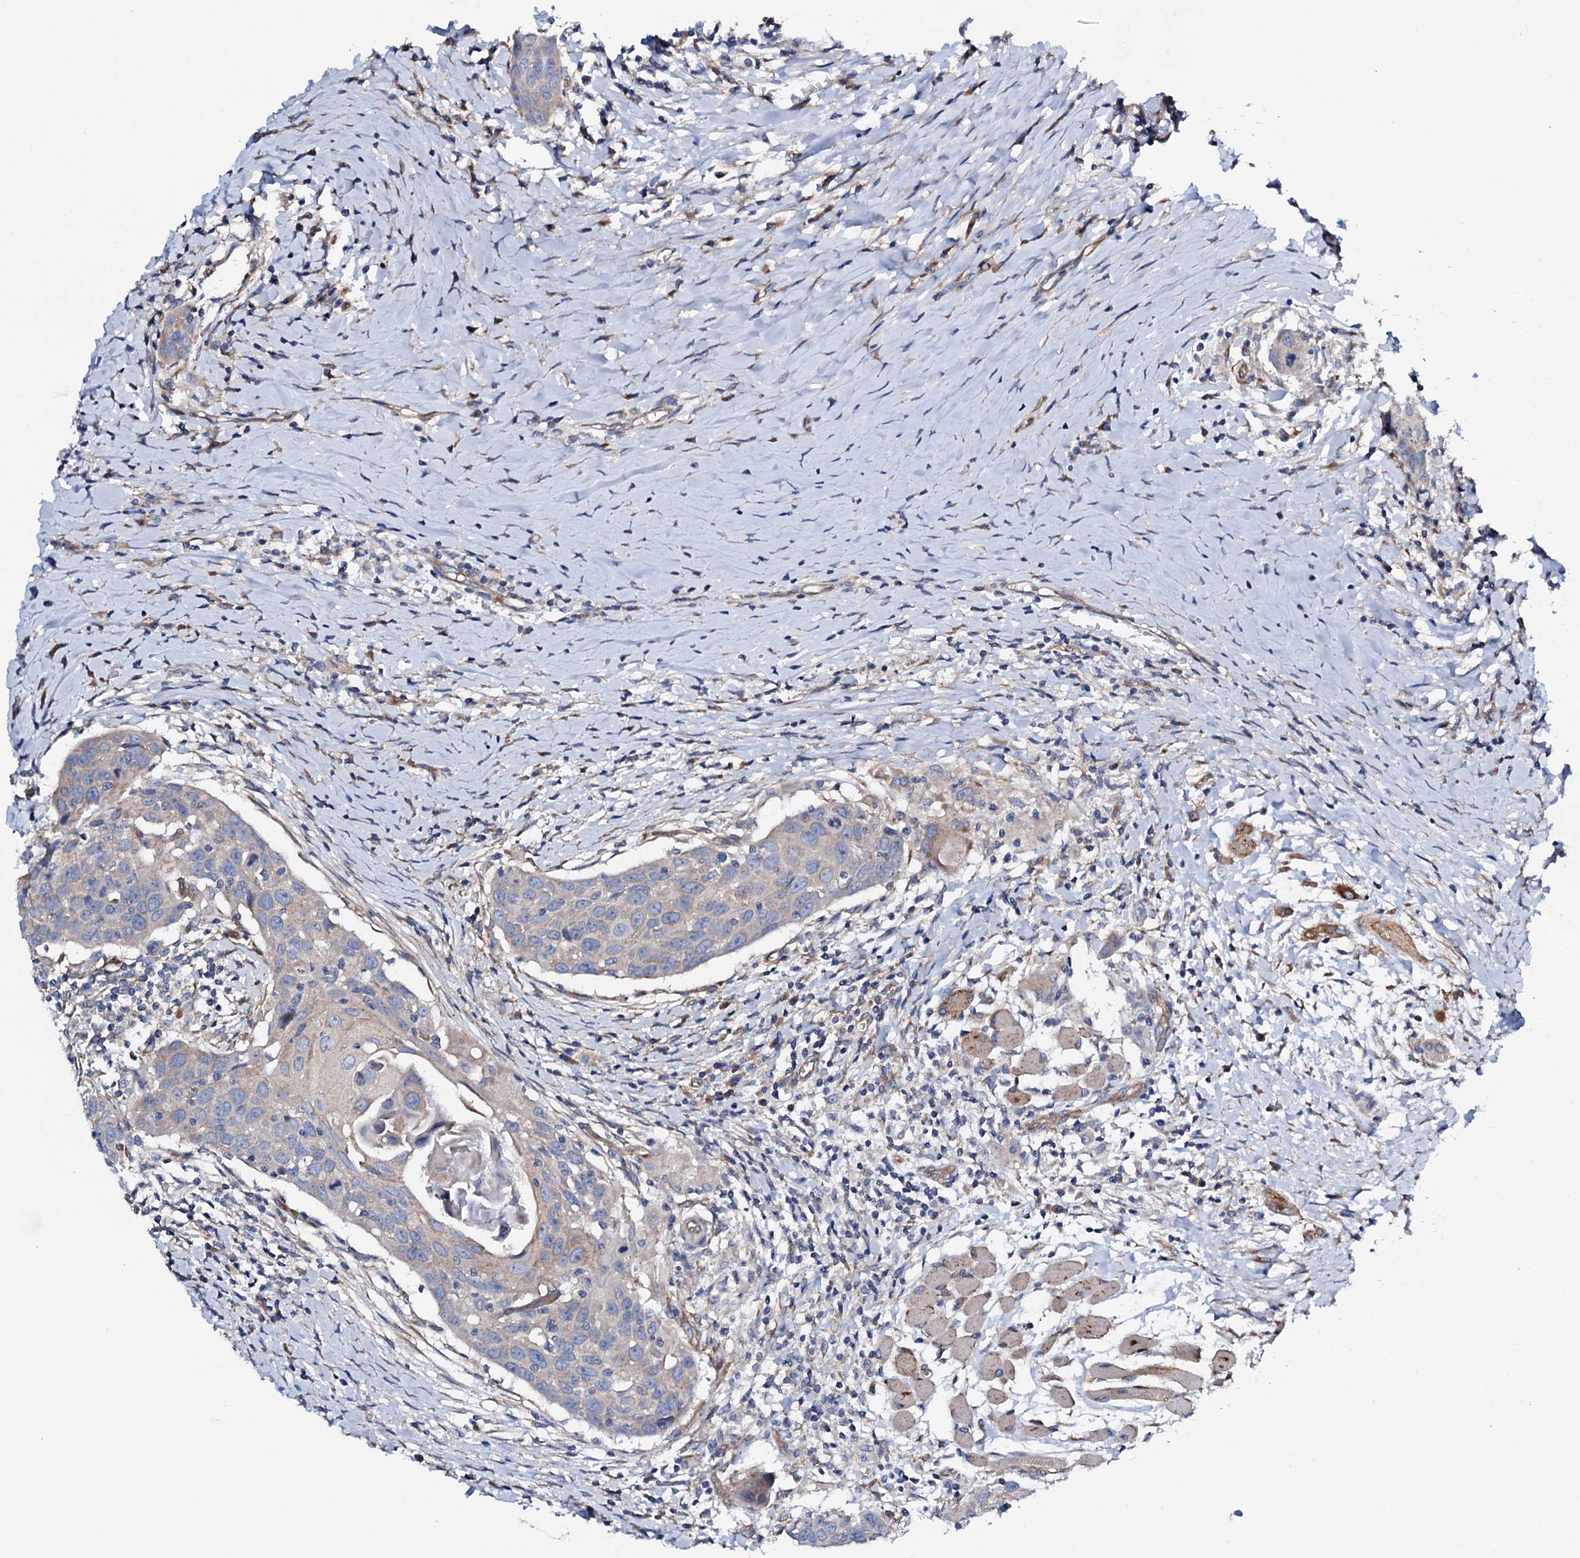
{"staining": {"intensity": "weak", "quantity": "25%-75%", "location": "cytoplasmic/membranous"}, "tissue": "head and neck cancer", "cell_type": "Tumor cells", "image_type": "cancer", "snomed": [{"axis": "morphology", "description": "Squamous cell carcinoma, NOS"}, {"axis": "topography", "description": "Oral tissue"}, {"axis": "topography", "description": "Head-Neck"}], "caption": "Head and neck squamous cell carcinoma stained with a protein marker reveals weak staining in tumor cells.", "gene": "STARD13", "patient": {"sex": "female", "age": 50}}